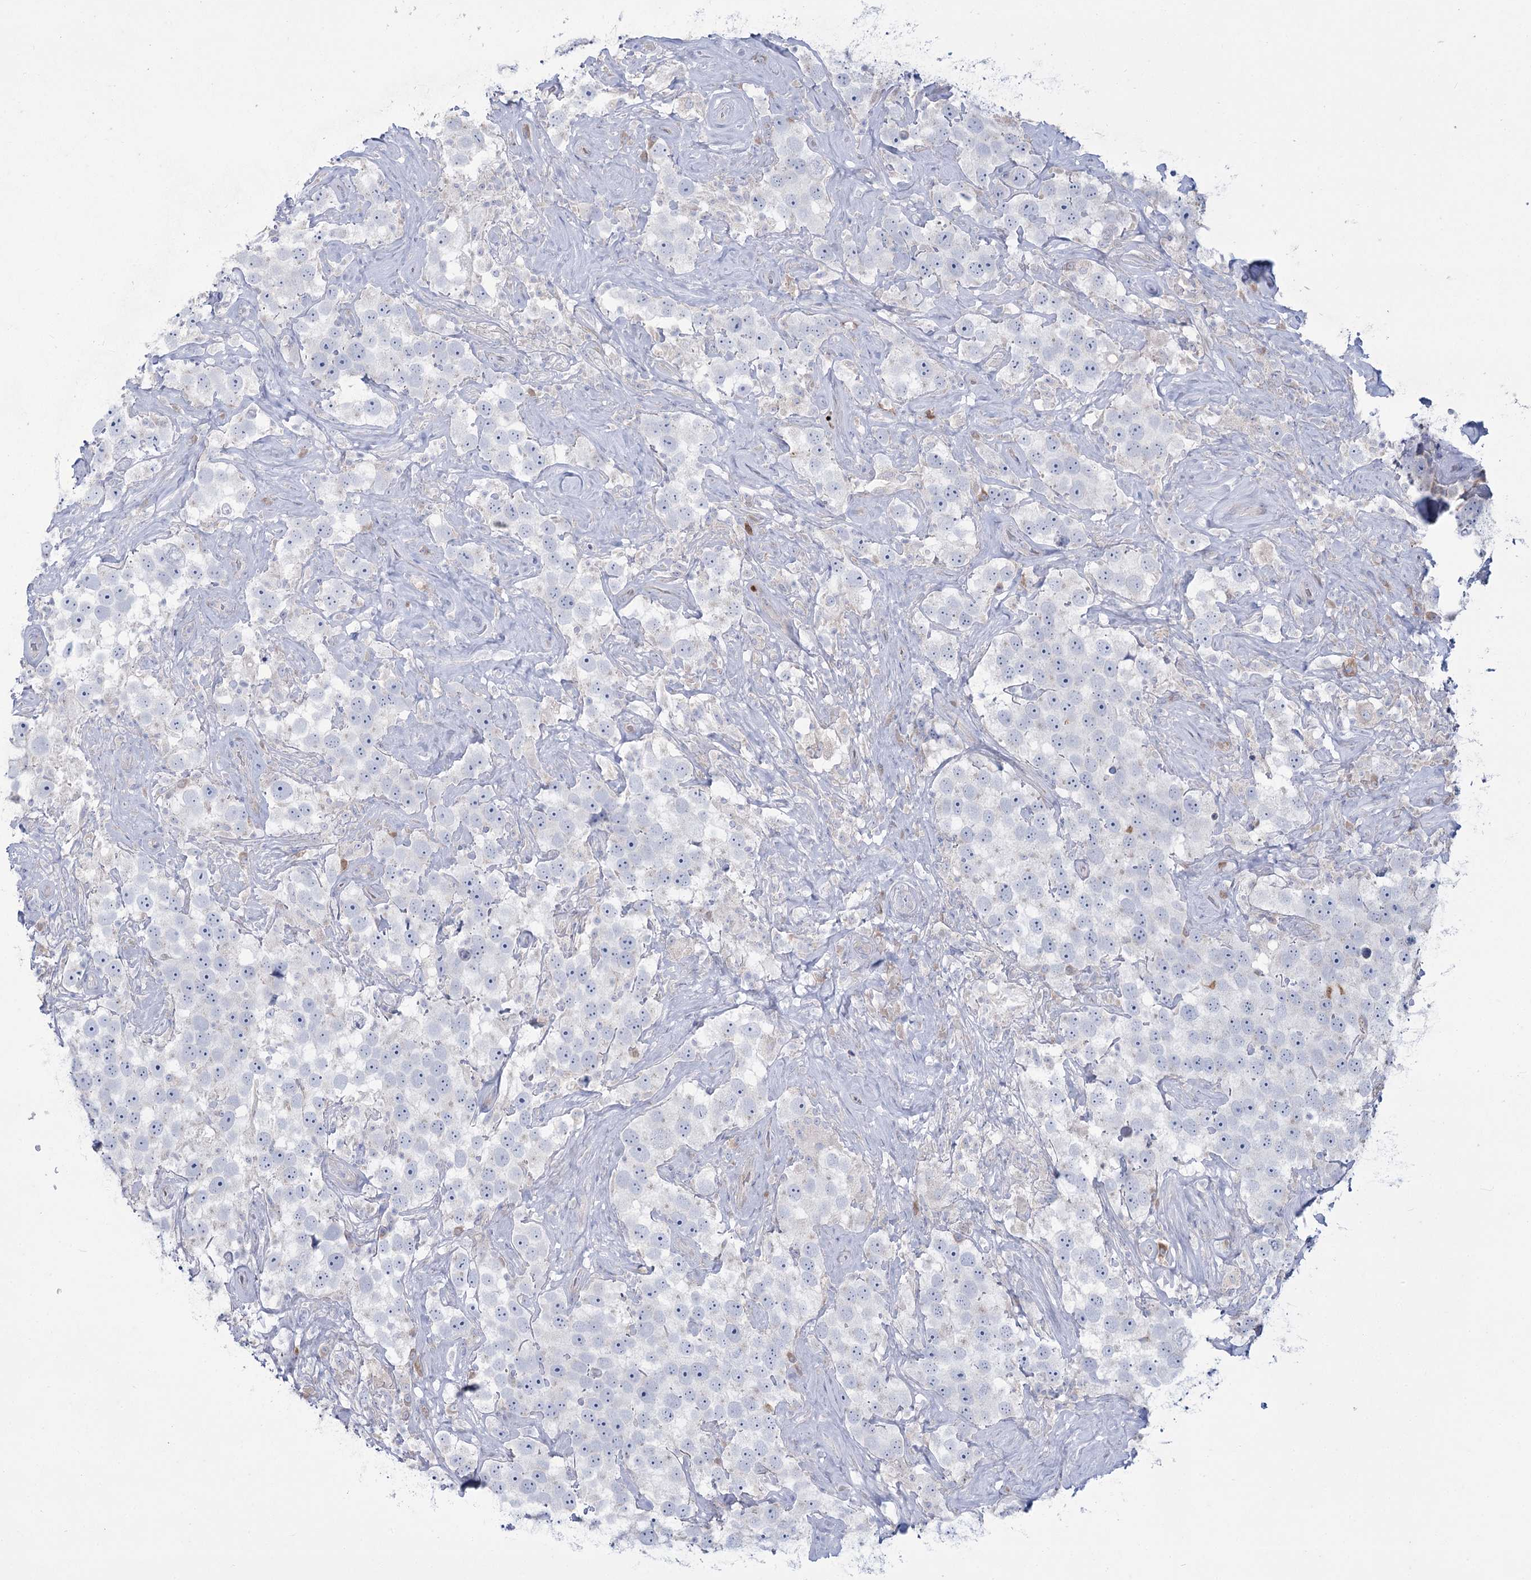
{"staining": {"intensity": "negative", "quantity": "none", "location": "none"}, "tissue": "testis cancer", "cell_type": "Tumor cells", "image_type": "cancer", "snomed": [{"axis": "morphology", "description": "Seminoma, NOS"}, {"axis": "topography", "description": "Testis"}], "caption": "IHC histopathology image of human testis cancer (seminoma) stained for a protein (brown), which demonstrates no staining in tumor cells.", "gene": "NIPAL4", "patient": {"sex": "male", "age": 49}}